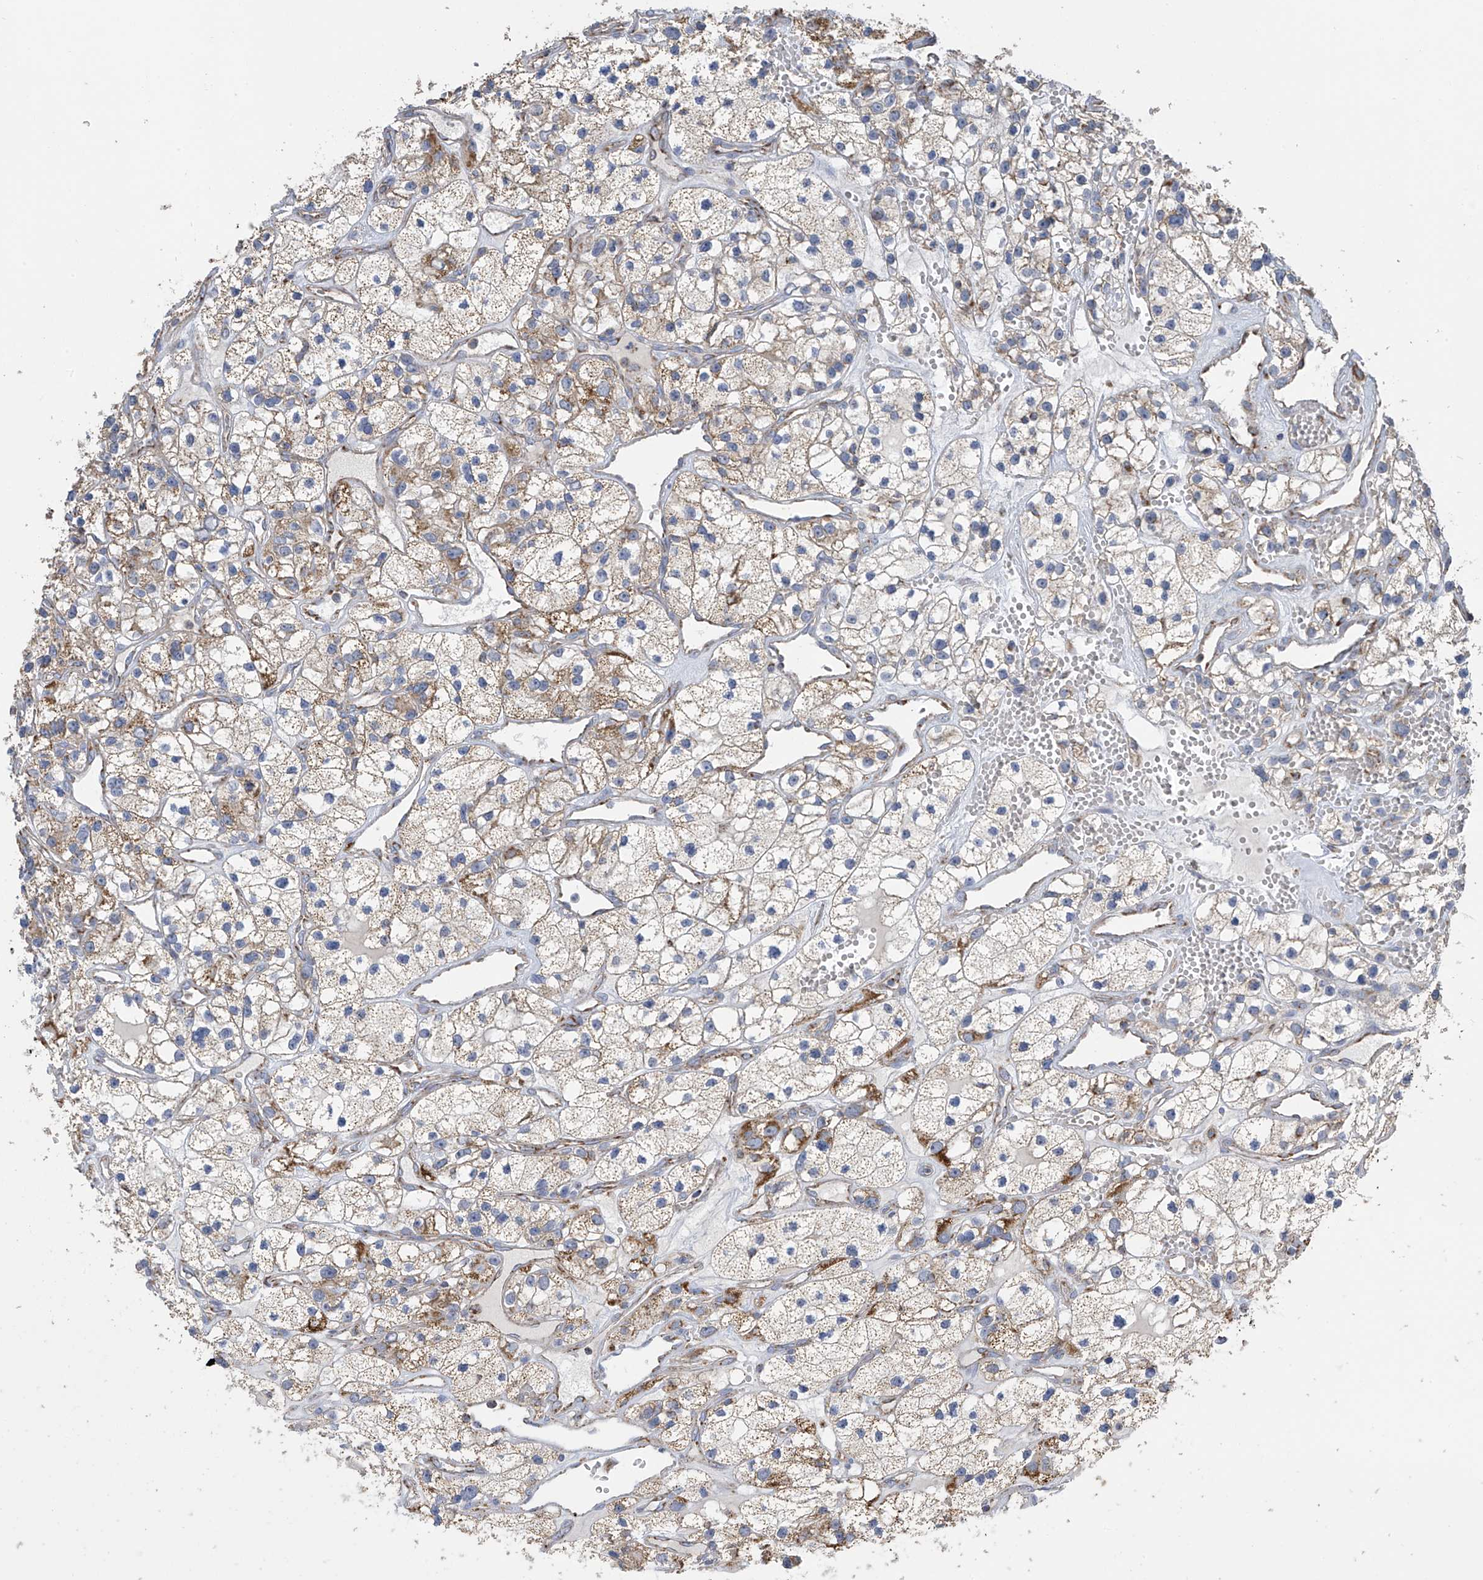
{"staining": {"intensity": "moderate", "quantity": "<25%", "location": "cytoplasmic/membranous"}, "tissue": "renal cancer", "cell_type": "Tumor cells", "image_type": "cancer", "snomed": [{"axis": "morphology", "description": "Adenocarcinoma, NOS"}, {"axis": "topography", "description": "Kidney"}], "caption": "Human renal cancer stained for a protein (brown) reveals moderate cytoplasmic/membranous positive staining in approximately <25% of tumor cells.", "gene": "PNPT1", "patient": {"sex": "female", "age": 57}}